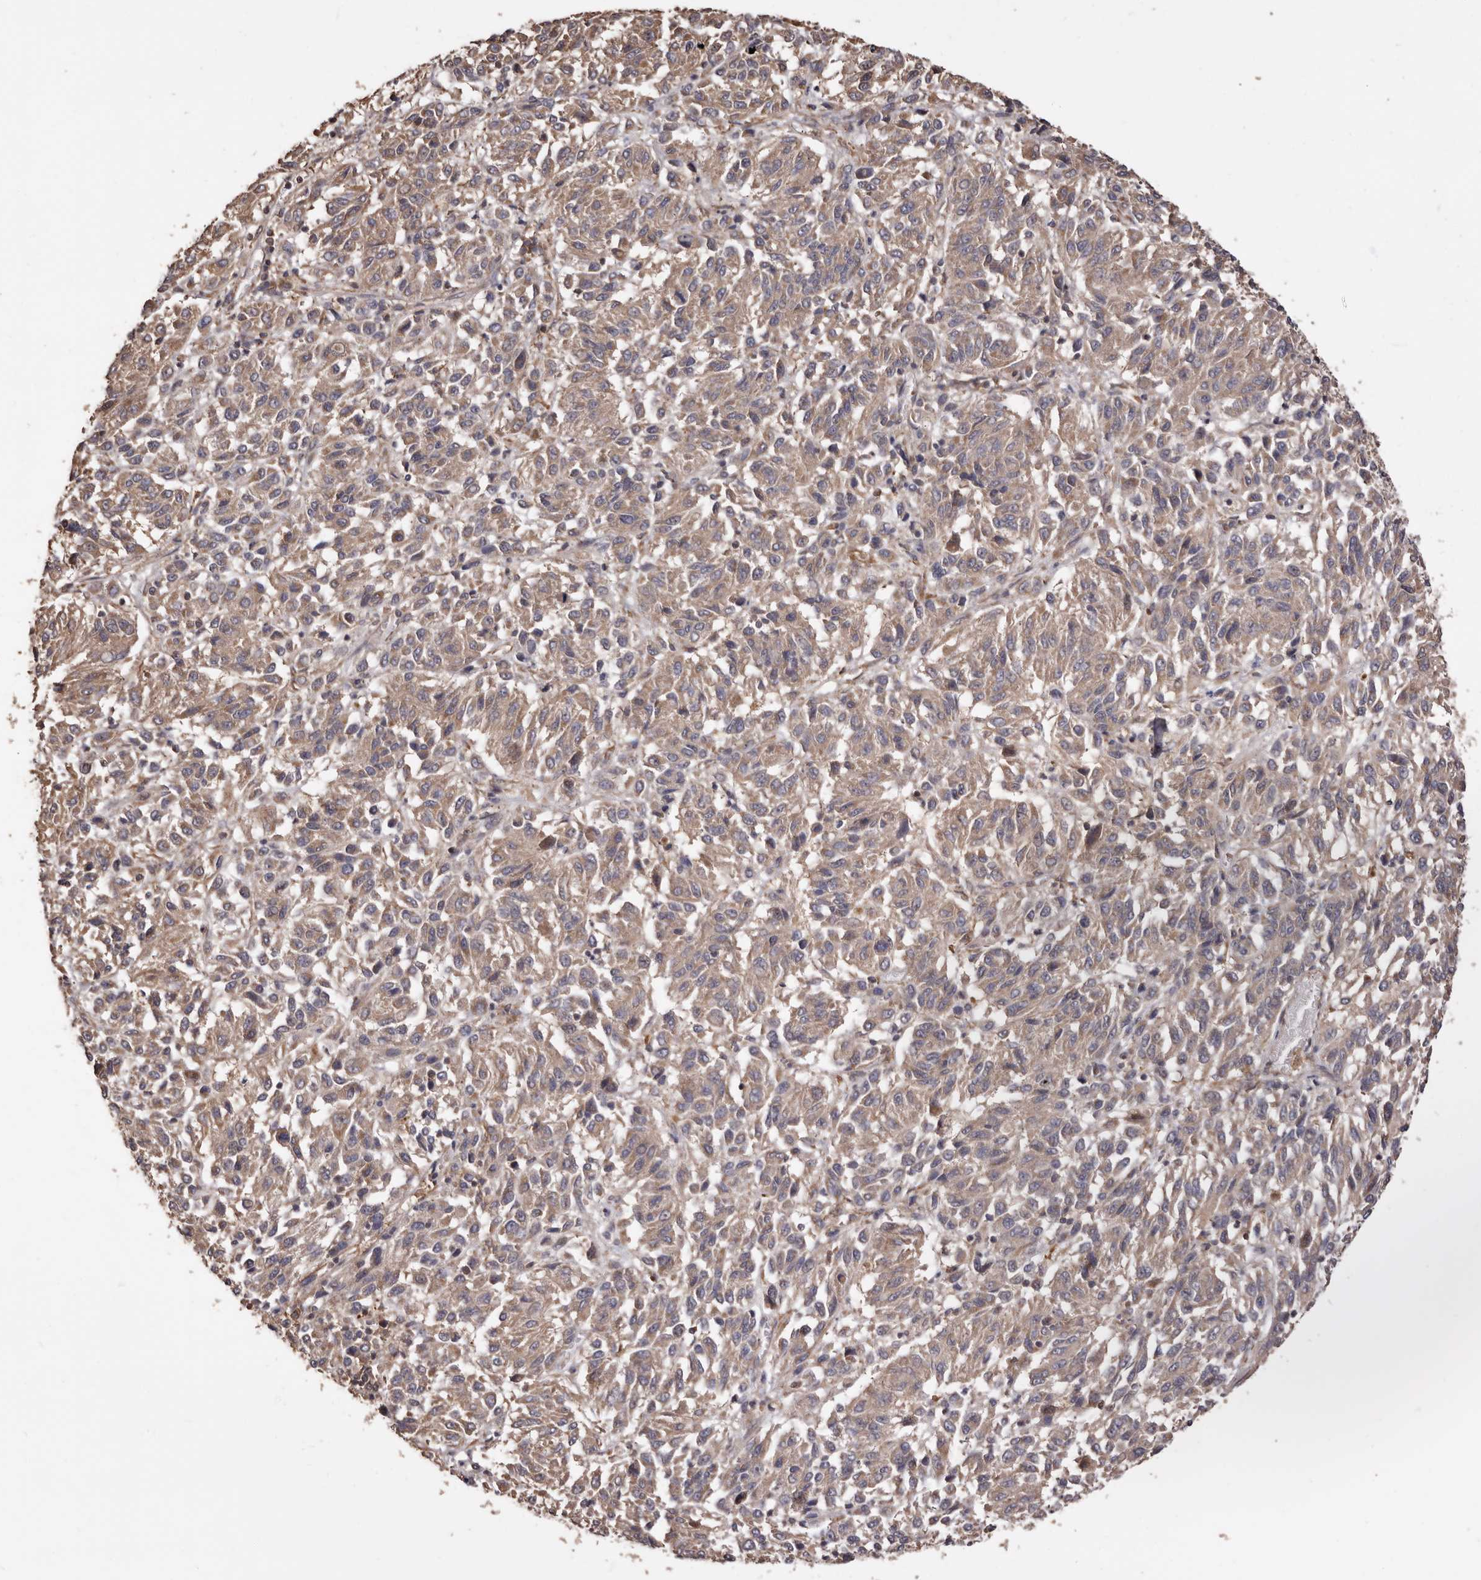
{"staining": {"intensity": "weak", "quantity": "25%-75%", "location": "cytoplasmic/membranous"}, "tissue": "melanoma", "cell_type": "Tumor cells", "image_type": "cancer", "snomed": [{"axis": "morphology", "description": "Malignant melanoma, NOS"}, {"axis": "topography", "description": "Skin"}], "caption": "Immunohistochemical staining of human malignant melanoma shows low levels of weak cytoplasmic/membranous staining in approximately 25%-75% of tumor cells.", "gene": "COQ8B", "patient": {"sex": "female", "age": 82}}